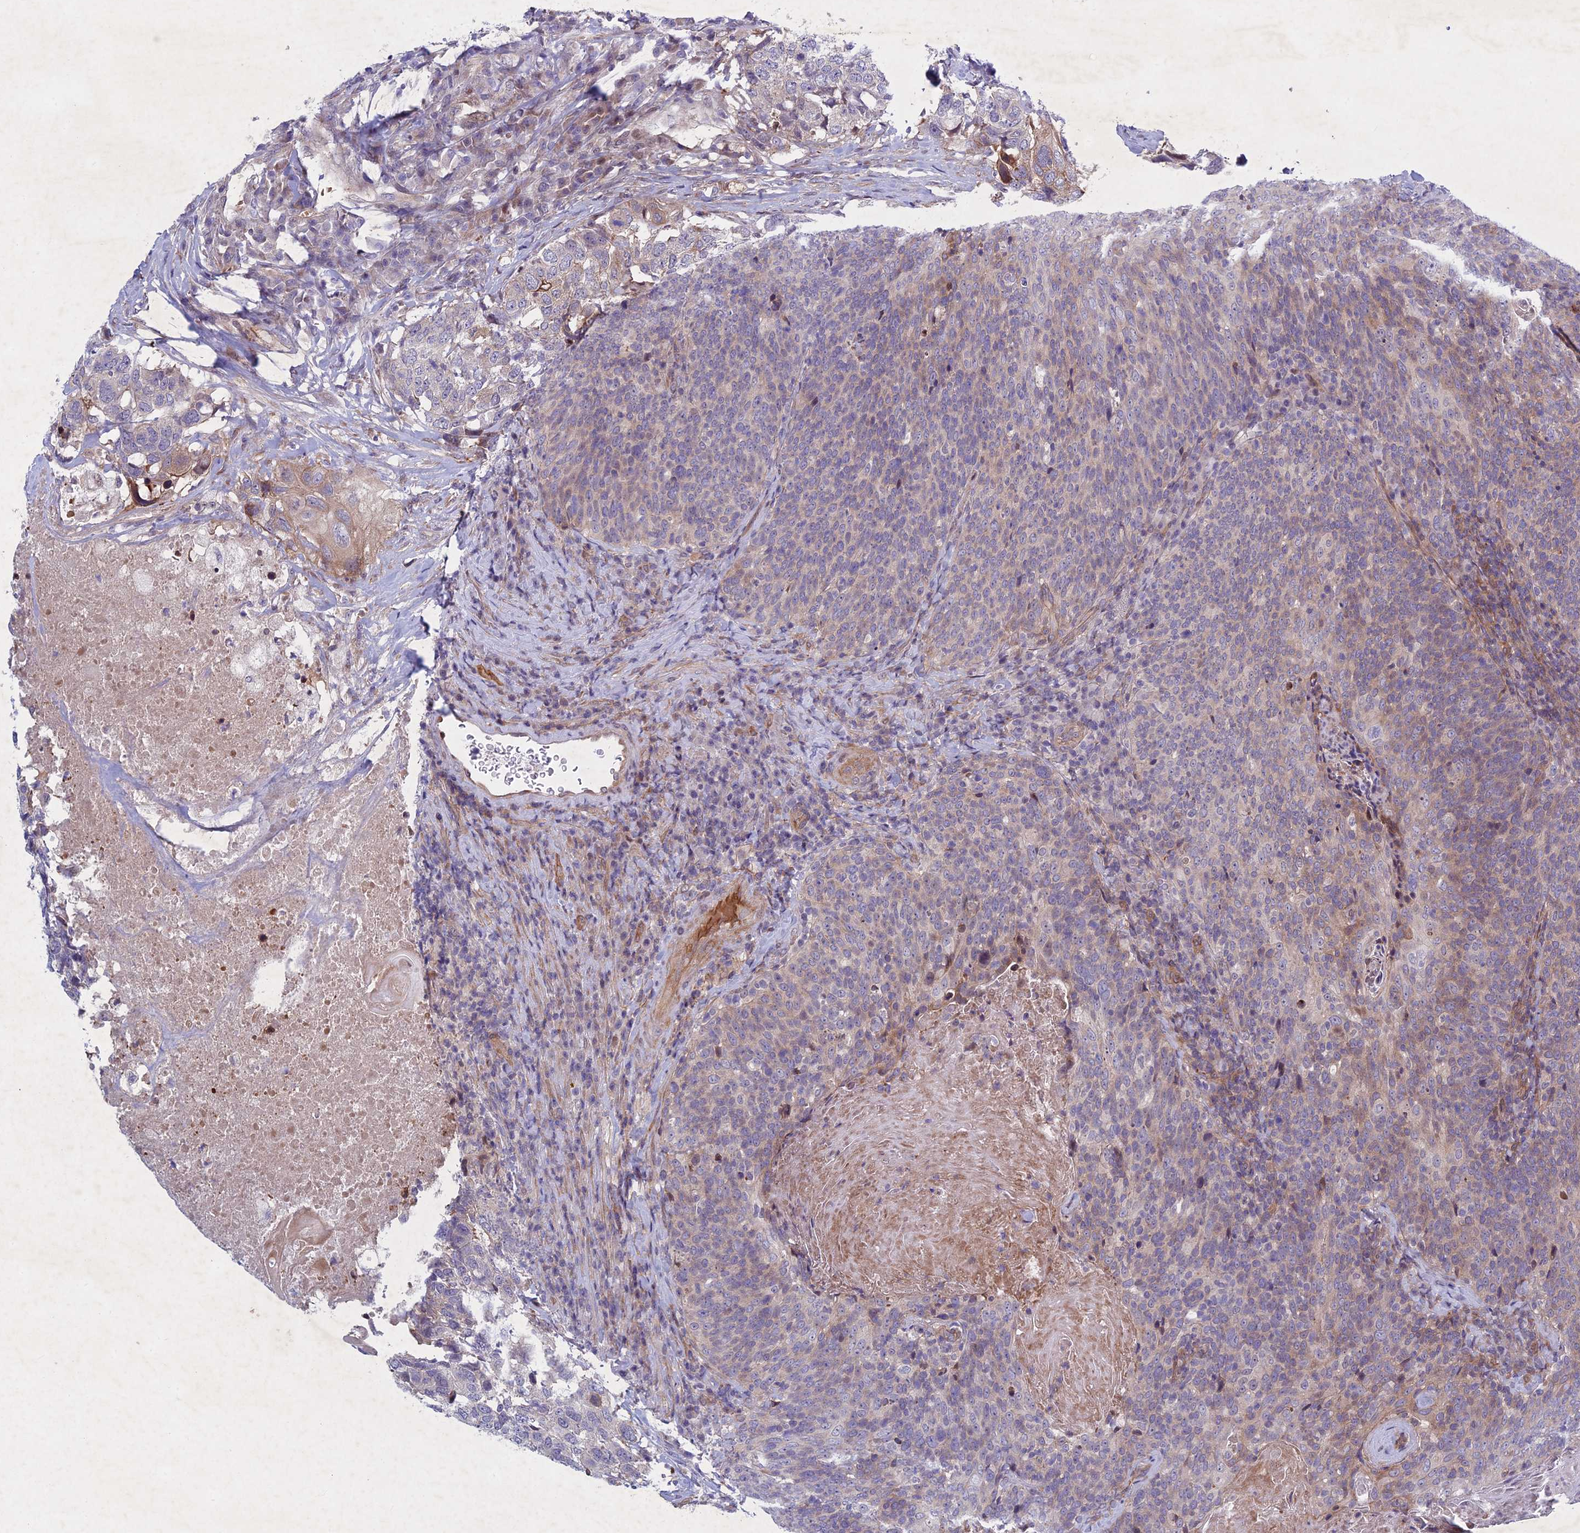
{"staining": {"intensity": "weak", "quantity": "25%-75%", "location": "cytoplasmic/membranous"}, "tissue": "head and neck cancer", "cell_type": "Tumor cells", "image_type": "cancer", "snomed": [{"axis": "morphology", "description": "Squamous cell carcinoma, NOS"}, {"axis": "morphology", "description": "Squamous cell carcinoma, metastatic, NOS"}, {"axis": "topography", "description": "Lymph node"}, {"axis": "topography", "description": "Head-Neck"}], "caption": "A low amount of weak cytoplasmic/membranous staining is identified in about 25%-75% of tumor cells in head and neck cancer (squamous cell carcinoma) tissue.", "gene": "PTHLH", "patient": {"sex": "male", "age": 62}}